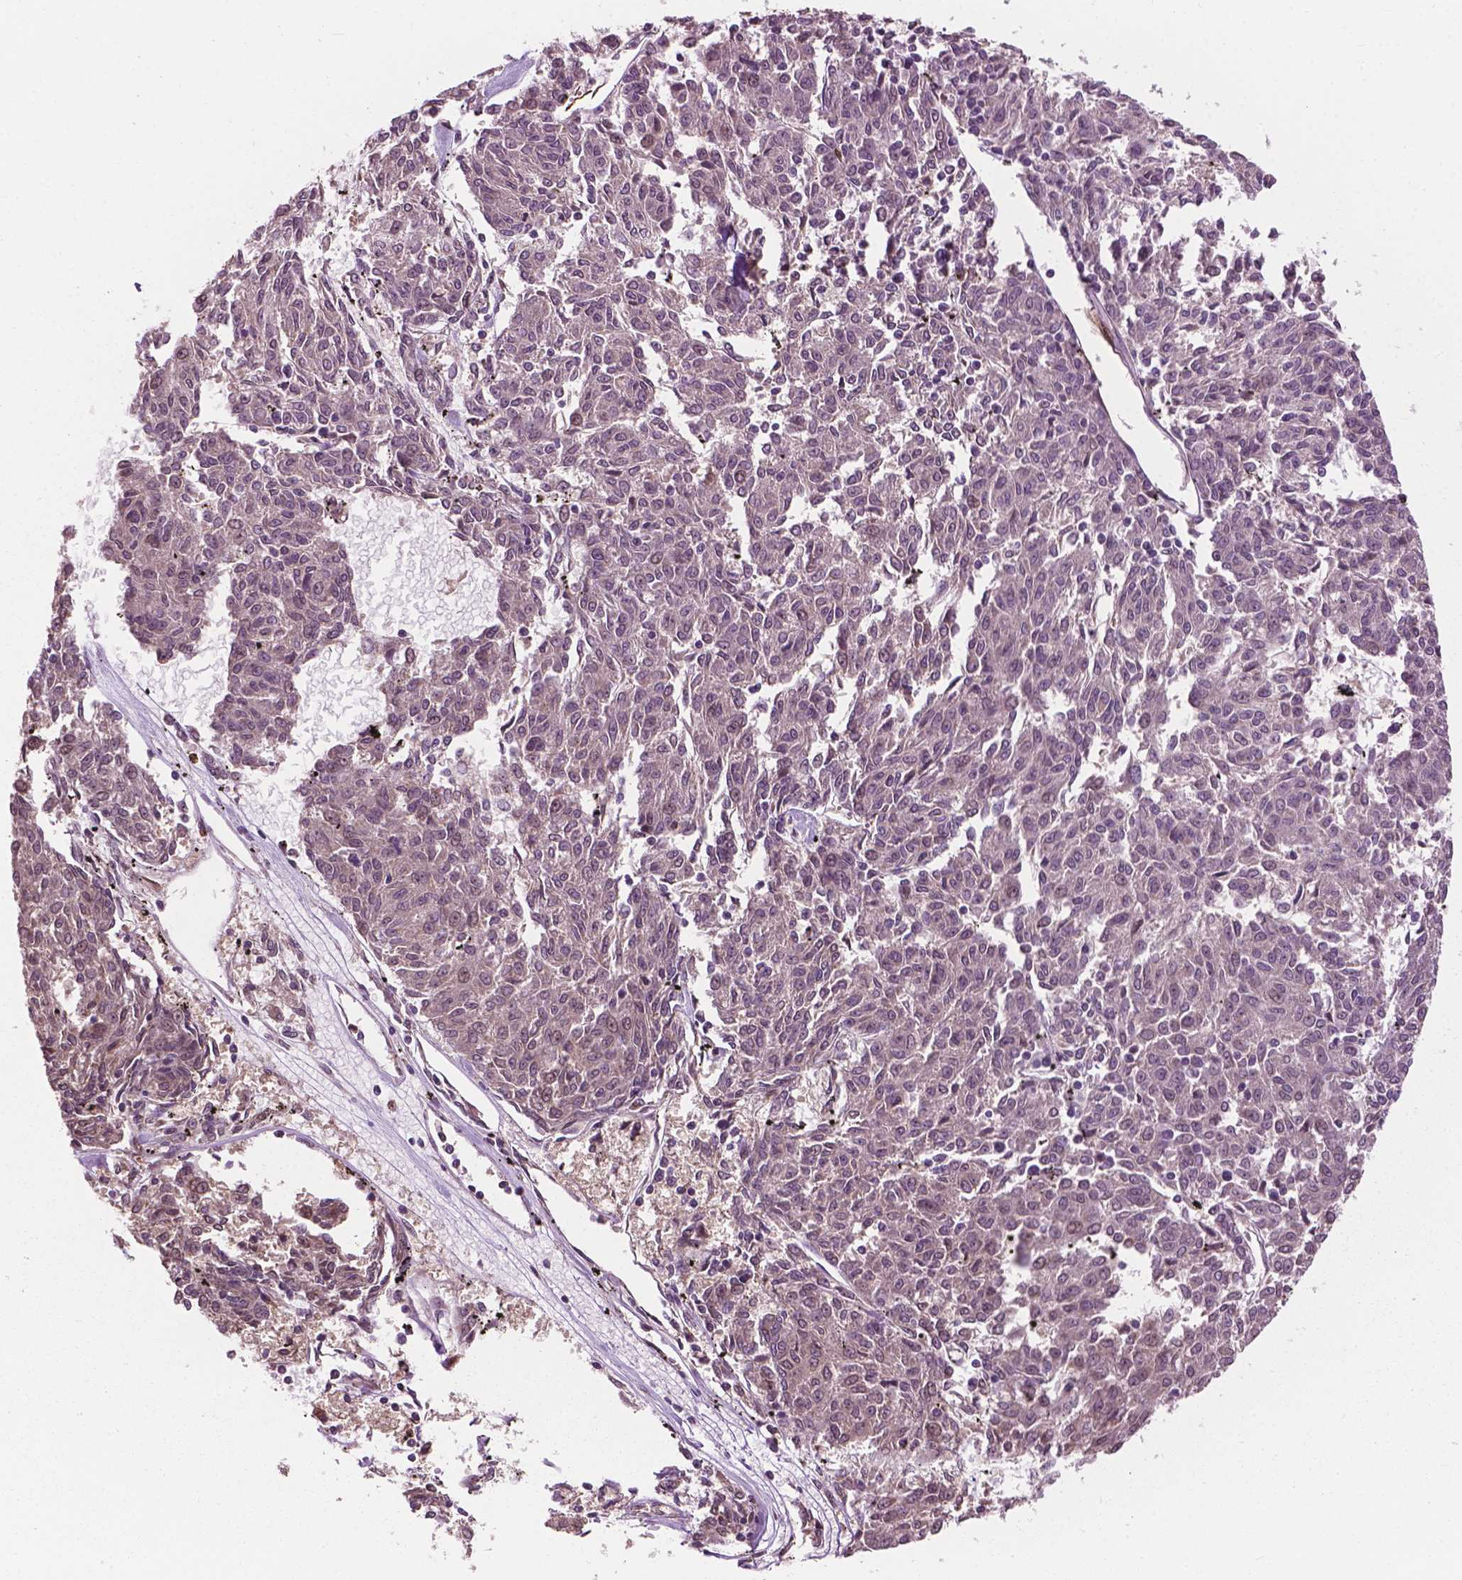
{"staining": {"intensity": "weak", "quantity": "<25%", "location": "nuclear"}, "tissue": "melanoma", "cell_type": "Tumor cells", "image_type": "cancer", "snomed": [{"axis": "morphology", "description": "Malignant melanoma, NOS"}, {"axis": "topography", "description": "Skin"}], "caption": "The image exhibits no significant positivity in tumor cells of malignant melanoma.", "gene": "PPP1CB", "patient": {"sex": "female", "age": 72}}